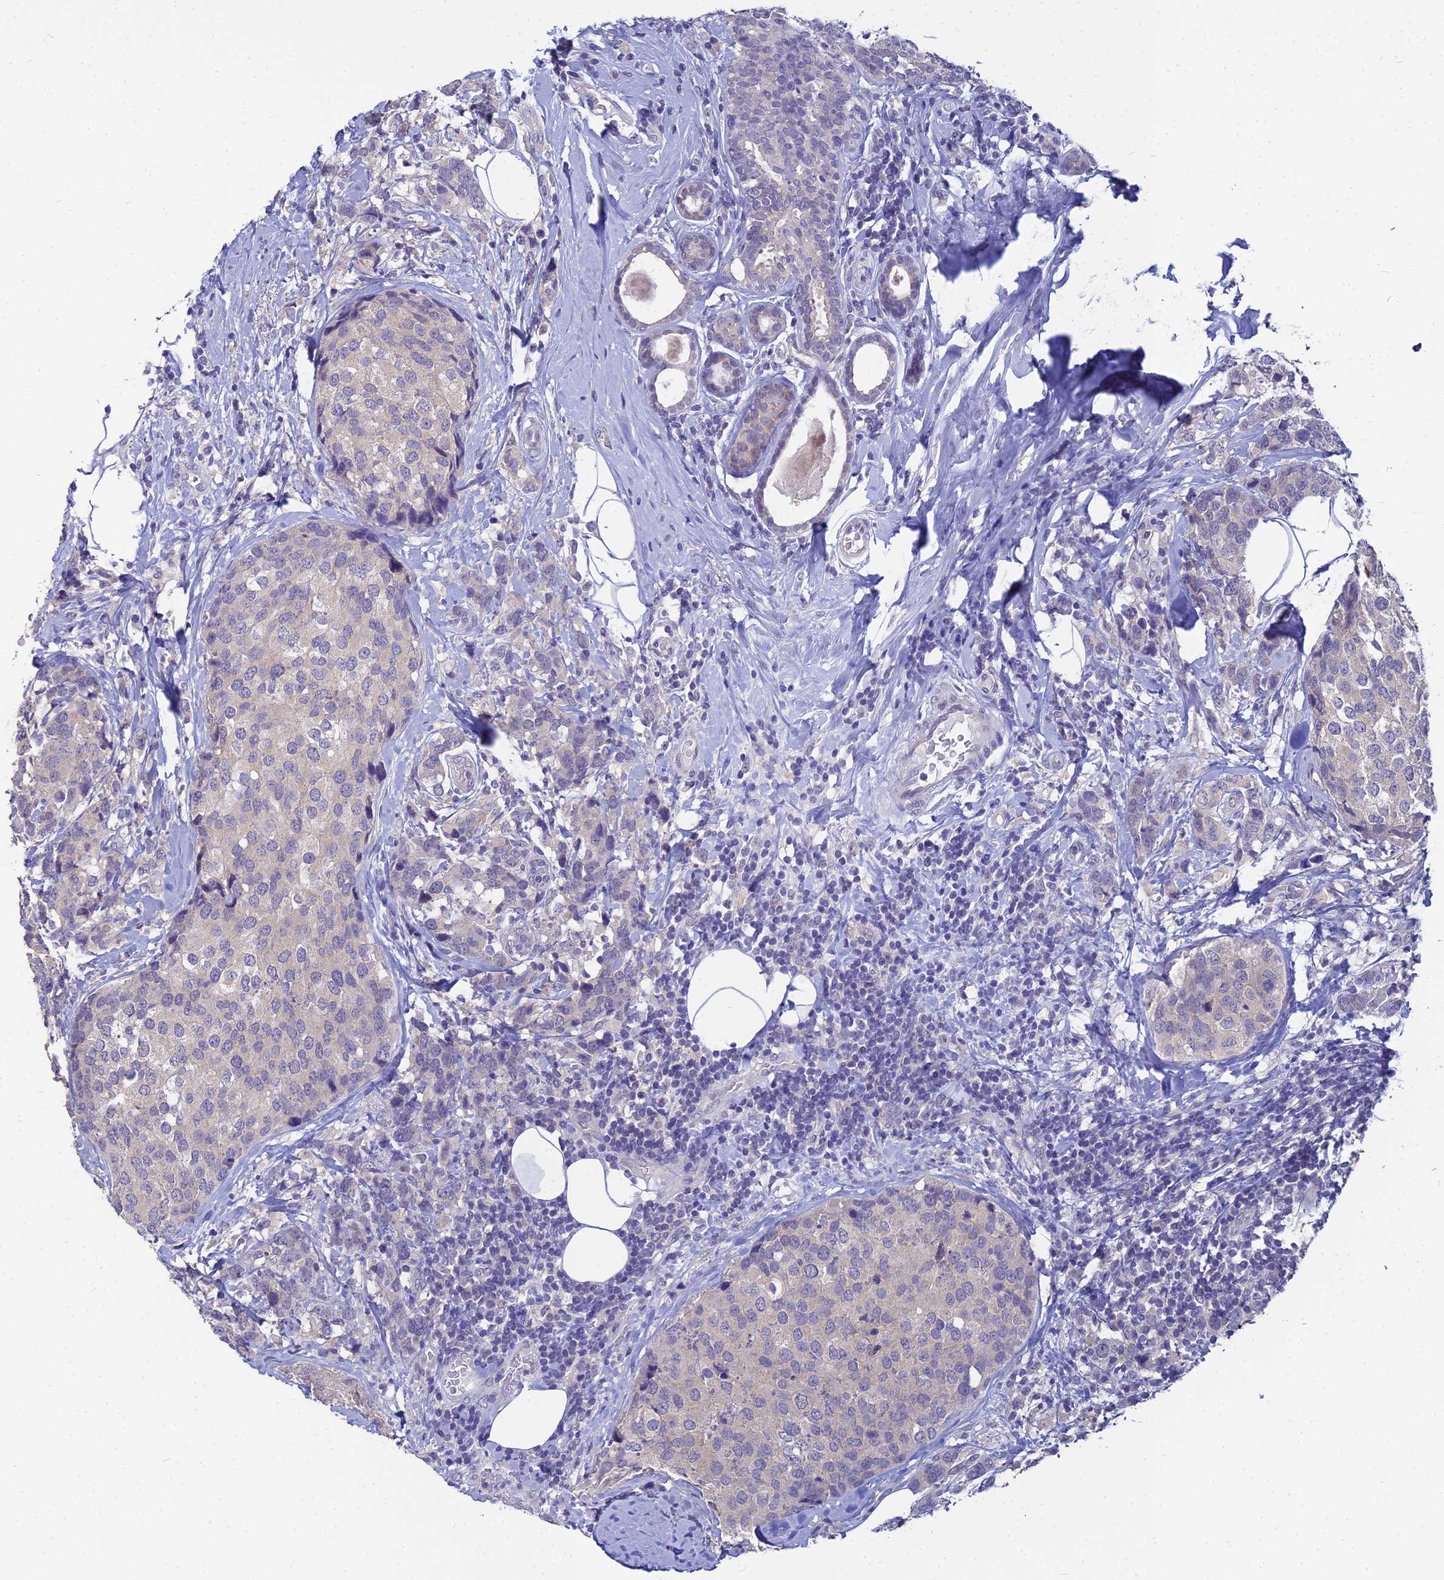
{"staining": {"intensity": "negative", "quantity": "none", "location": "none"}, "tissue": "breast cancer", "cell_type": "Tumor cells", "image_type": "cancer", "snomed": [{"axis": "morphology", "description": "Lobular carcinoma"}, {"axis": "topography", "description": "Breast"}], "caption": "IHC image of human breast cancer stained for a protein (brown), which displays no positivity in tumor cells.", "gene": "NPY", "patient": {"sex": "female", "age": 59}}